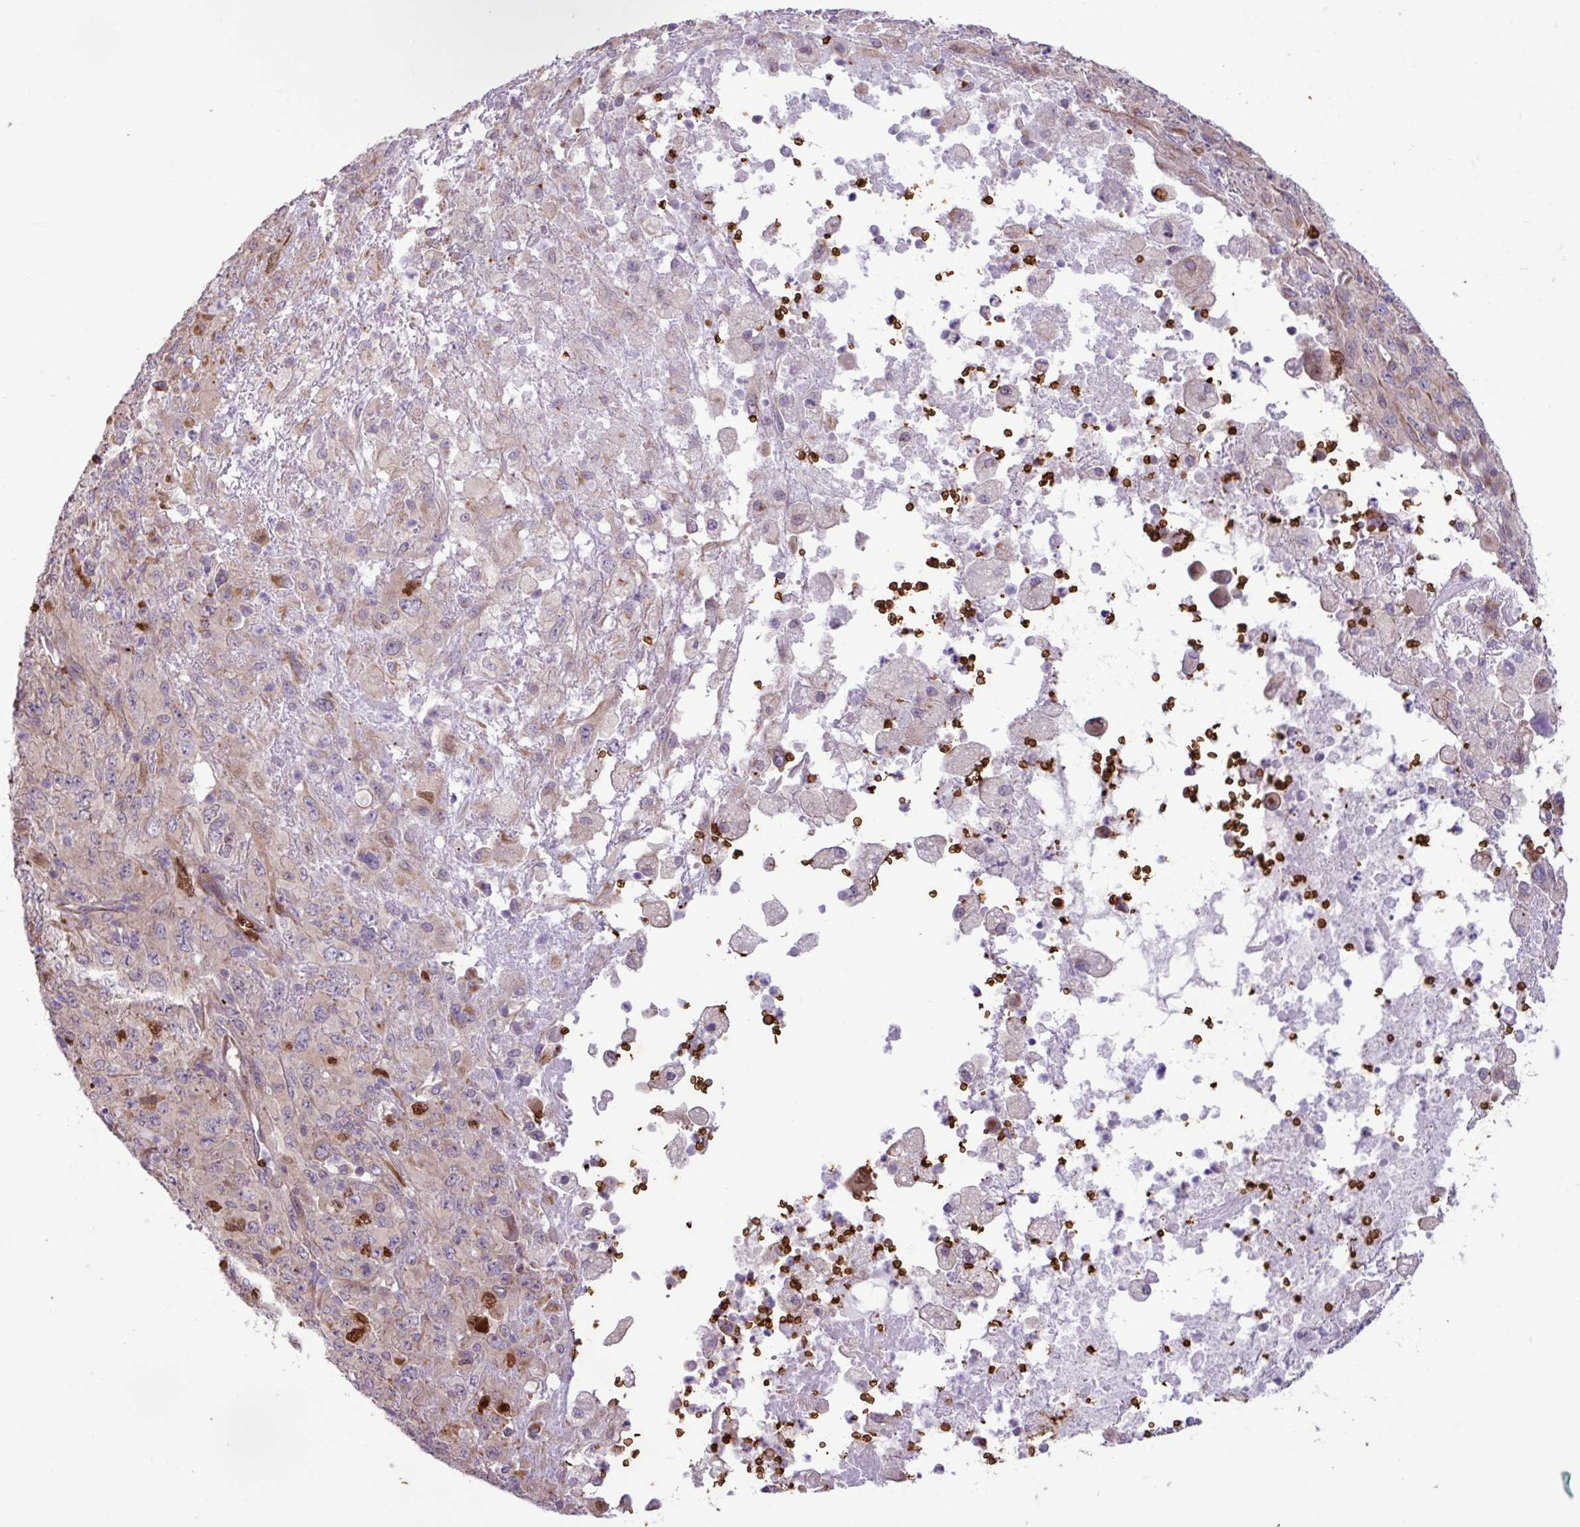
{"staining": {"intensity": "strong", "quantity": "<25%", "location": "nuclear"}, "tissue": "melanoma", "cell_type": "Tumor cells", "image_type": "cancer", "snomed": [{"axis": "morphology", "description": "Malignant melanoma, Metastatic site"}, {"axis": "topography", "description": "Skin"}], "caption": "A medium amount of strong nuclear expression is identified in about <25% of tumor cells in malignant melanoma (metastatic site) tissue. (IHC, brightfield microscopy, high magnification).", "gene": "RAD21L1", "patient": {"sex": "female", "age": 56}}